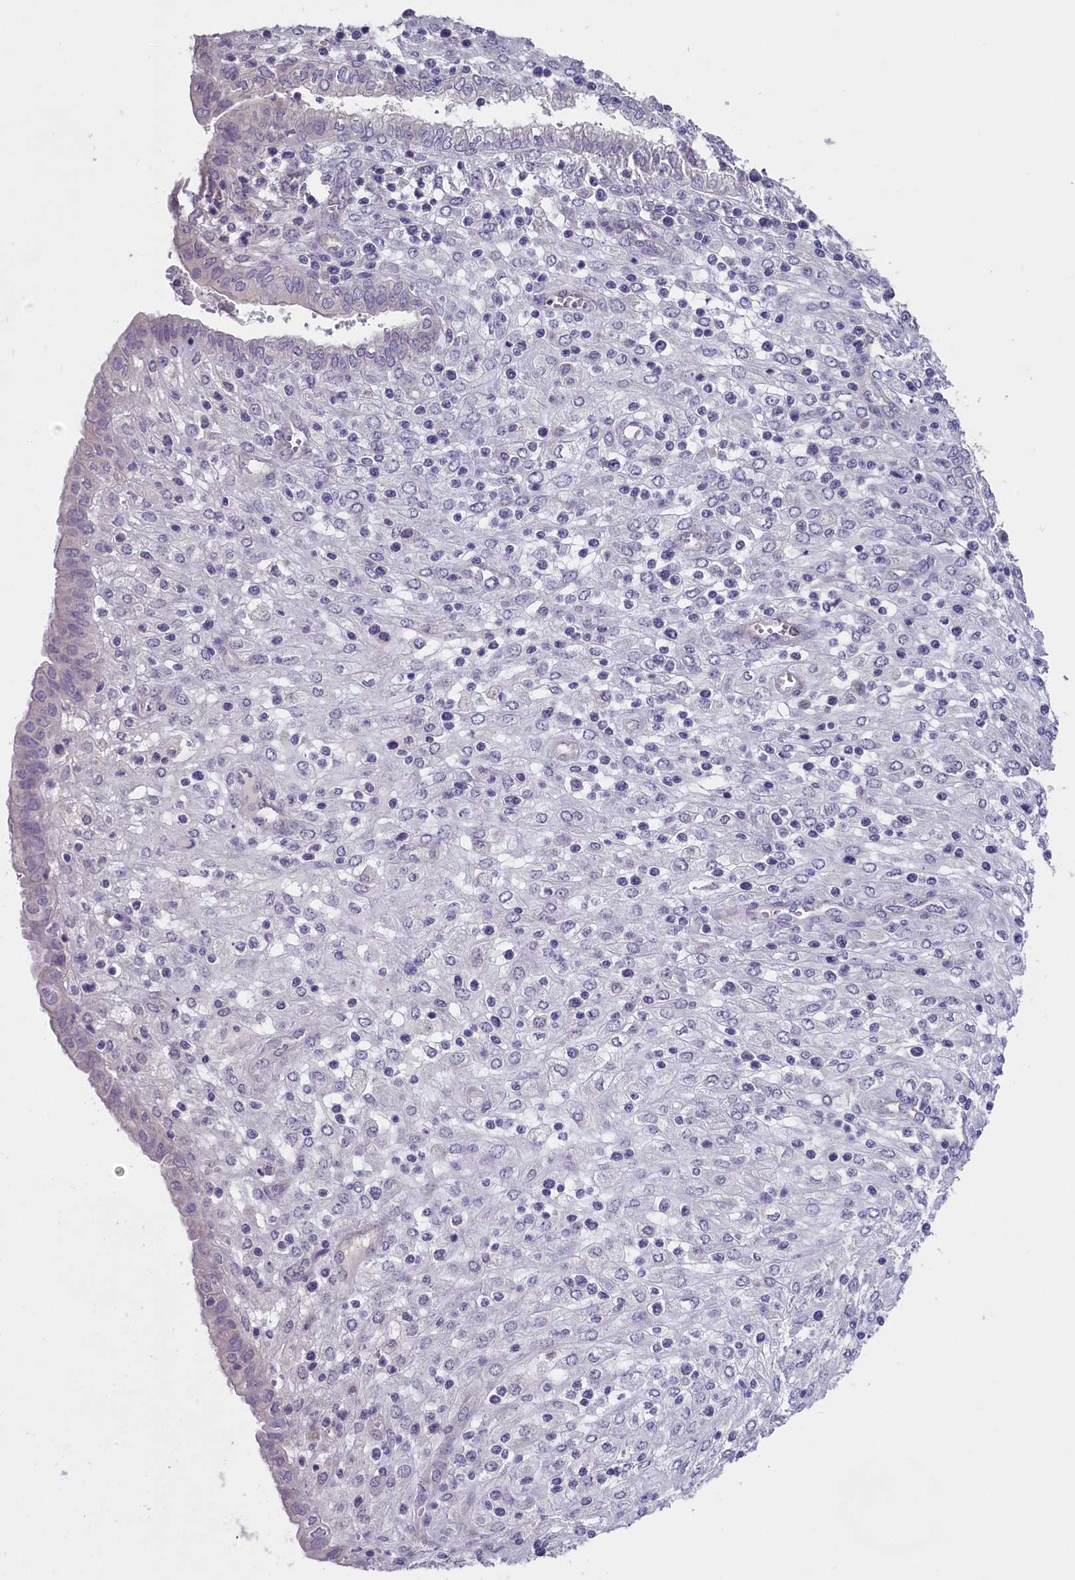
{"staining": {"intensity": "negative", "quantity": "none", "location": "none"}, "tissue": "endometrial cancer", "cell_type": "Tumor cells", "image_type": "cancer", "snomed": [{"axis": "morphology", "description": "Normal tissue, NOS"}, {"axis": "morphology", "description": "Adenocarcinoma, NOS"}, {"axis": "topography", "description": "Endometrium"}], "caption": "High magnification brightfield microscopy of endometrial cancer (adenocarcinoma) stained with DAB (3,3'-diaminobenzidine) (brown) and counterstained with hematoxylin (blue): tumor cells show no significant positivity.", "gene": "ENPP6", "patient": {"sex": "female", "age": 53}}